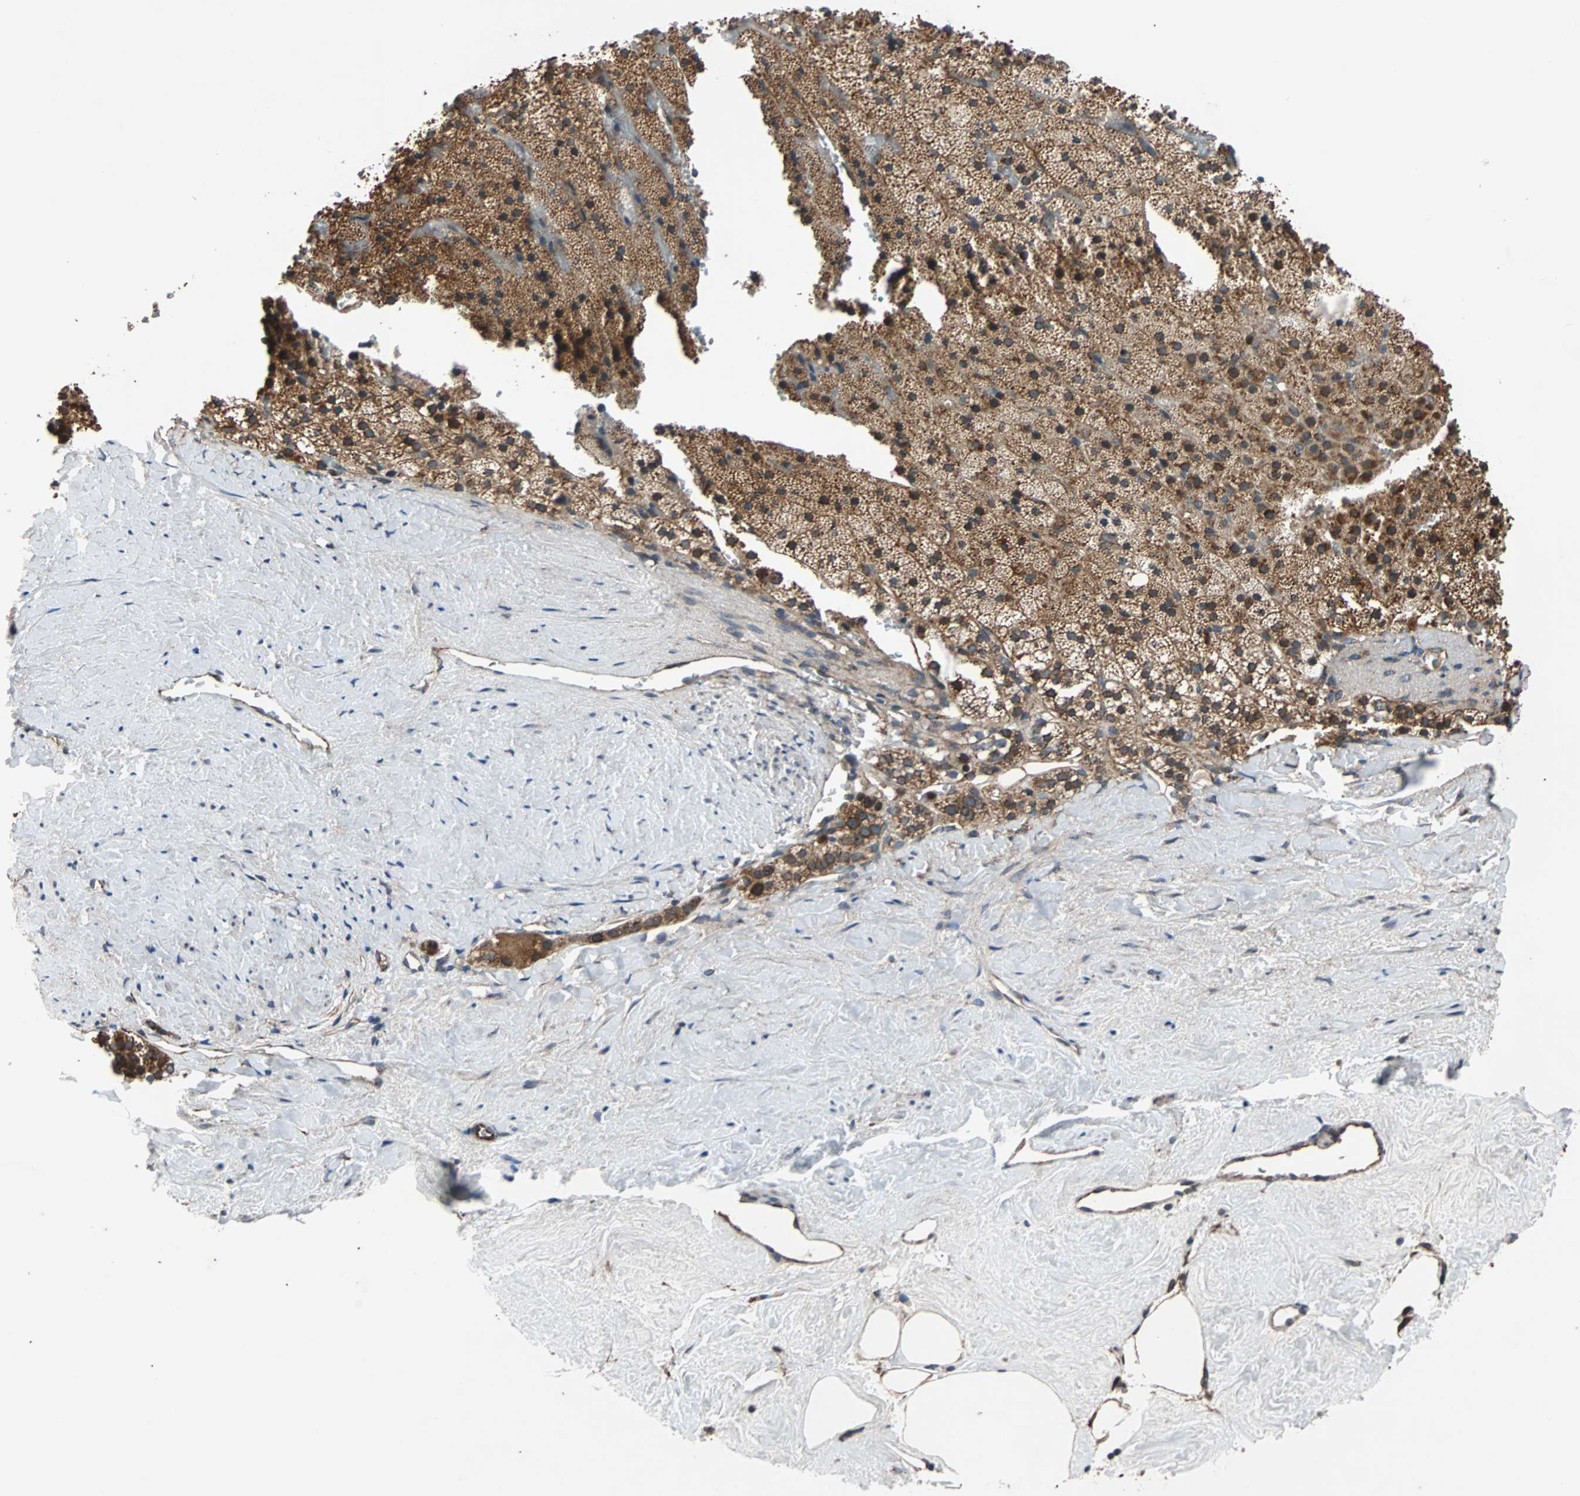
{"staining": {"intensity": "moderate", "quantity": ">75%", "location": "cytoplasmic/membranous"}, "tissue": "adrenal gland", "cell_type": "Glandular cells", "image_type": "normal", "snomed": [{"axis": "morphology", "description": "Normal tissue, NOS"}, {"axis": "topography", "description": "Adrenal gland"}], "caption": "Immunohistochemistry (DAB) staining of normal human adrenal gland reveals moderate cytoplasmic/membranous protein staining in about >75% of glandular cells. (Brightfield microscopy of DAB IHC at high magnification).", "gene": "ACTR3", "patient": {"sex": "male", "age": 35}}